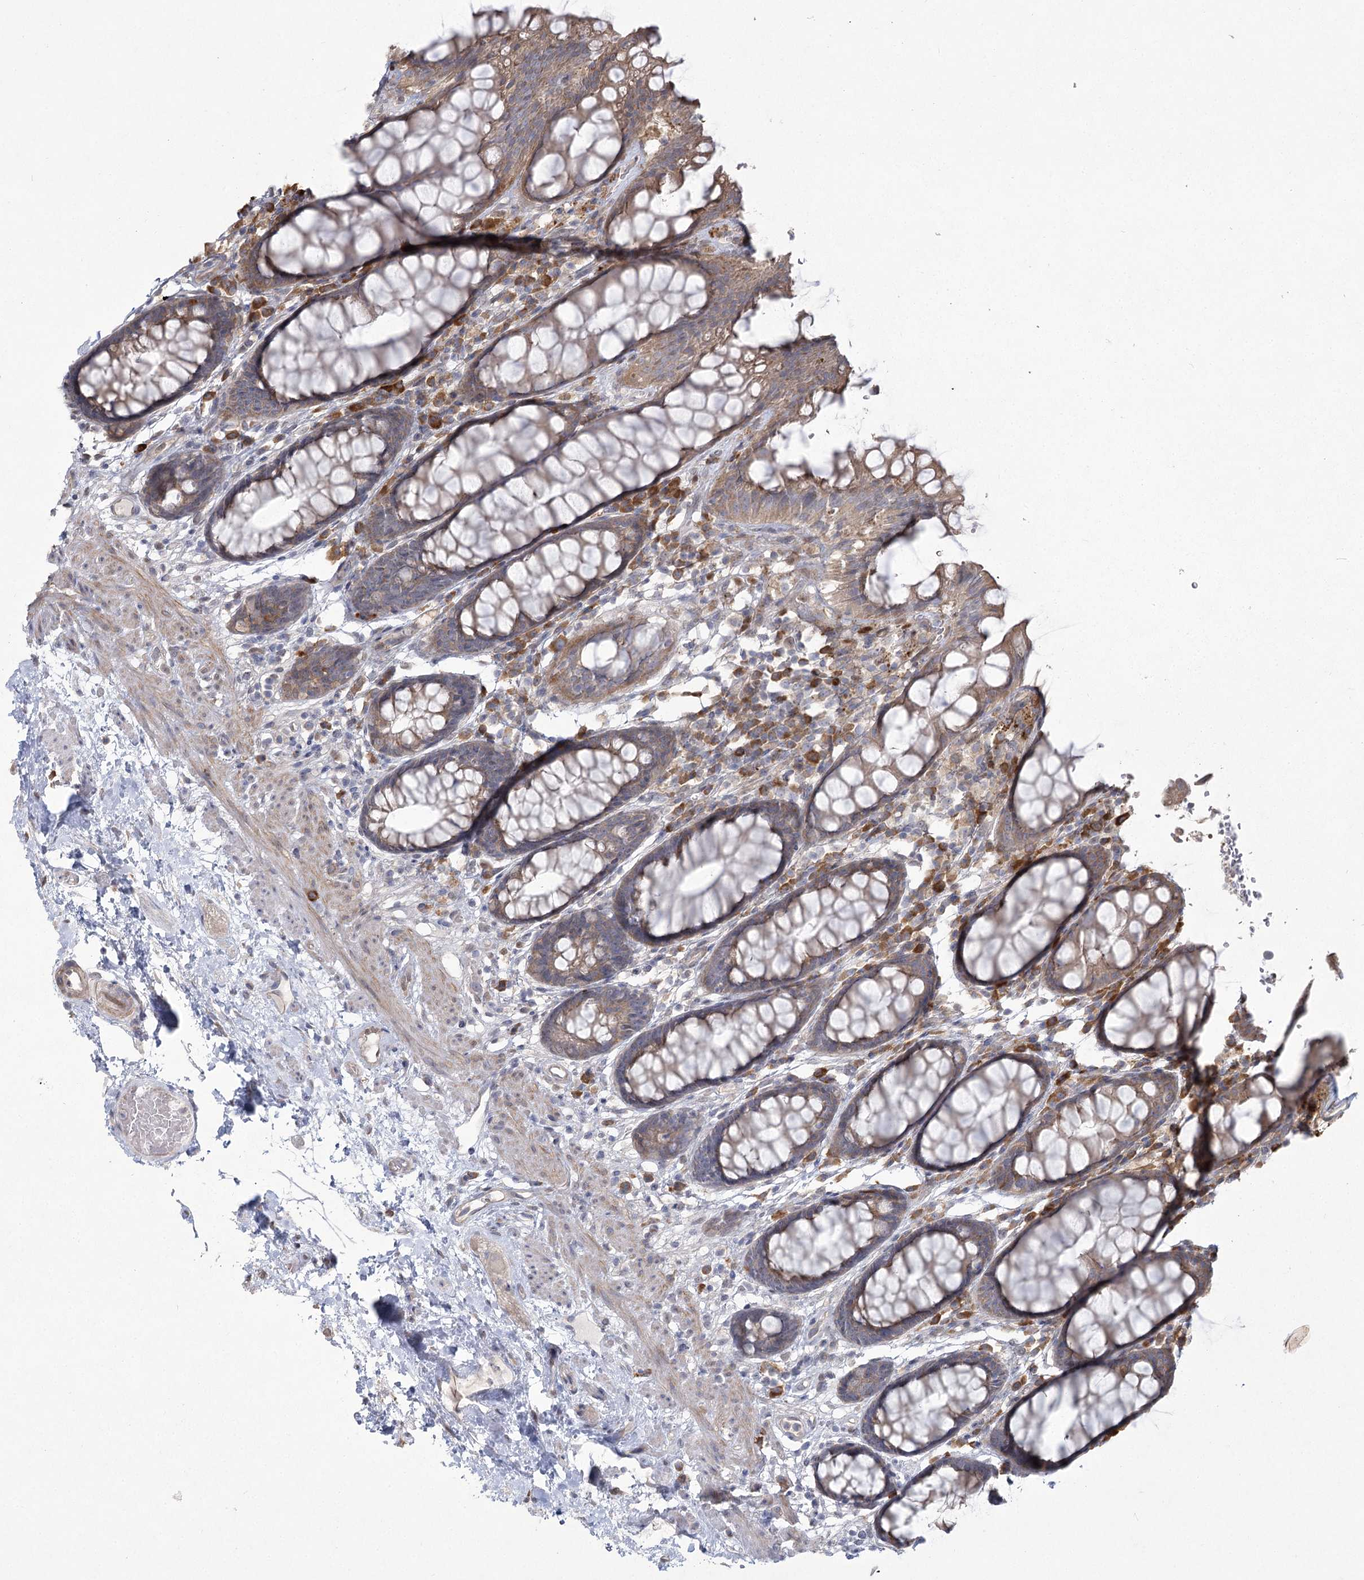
{"staining": {"intensity": "weak", "quantity": "25%-75%", "location": "cytoplasmic/membranous"}, "tissue": "rectum", "cell_type": "Glandular cells", "image_type": "normal", "snomed": [{"axis": "morphology", "description": "Normal tissue, NOS"}, {"axis": "topography", "description": "Rectum"}], "caption": "The photomicrograph reveals a brown stain indicating the presence of a protein in the cytoplasmic/membranous of glandular cells in rectum. The staining was performed using DAB (3,3'-diaminobenzidine) to visualize the protein expression in brown, while the nuclei were stained in blue with hematoxylin (Magnification: 20x).", "gene": "CAMTA1", "patient": {"sex": "male", "age": 64}}